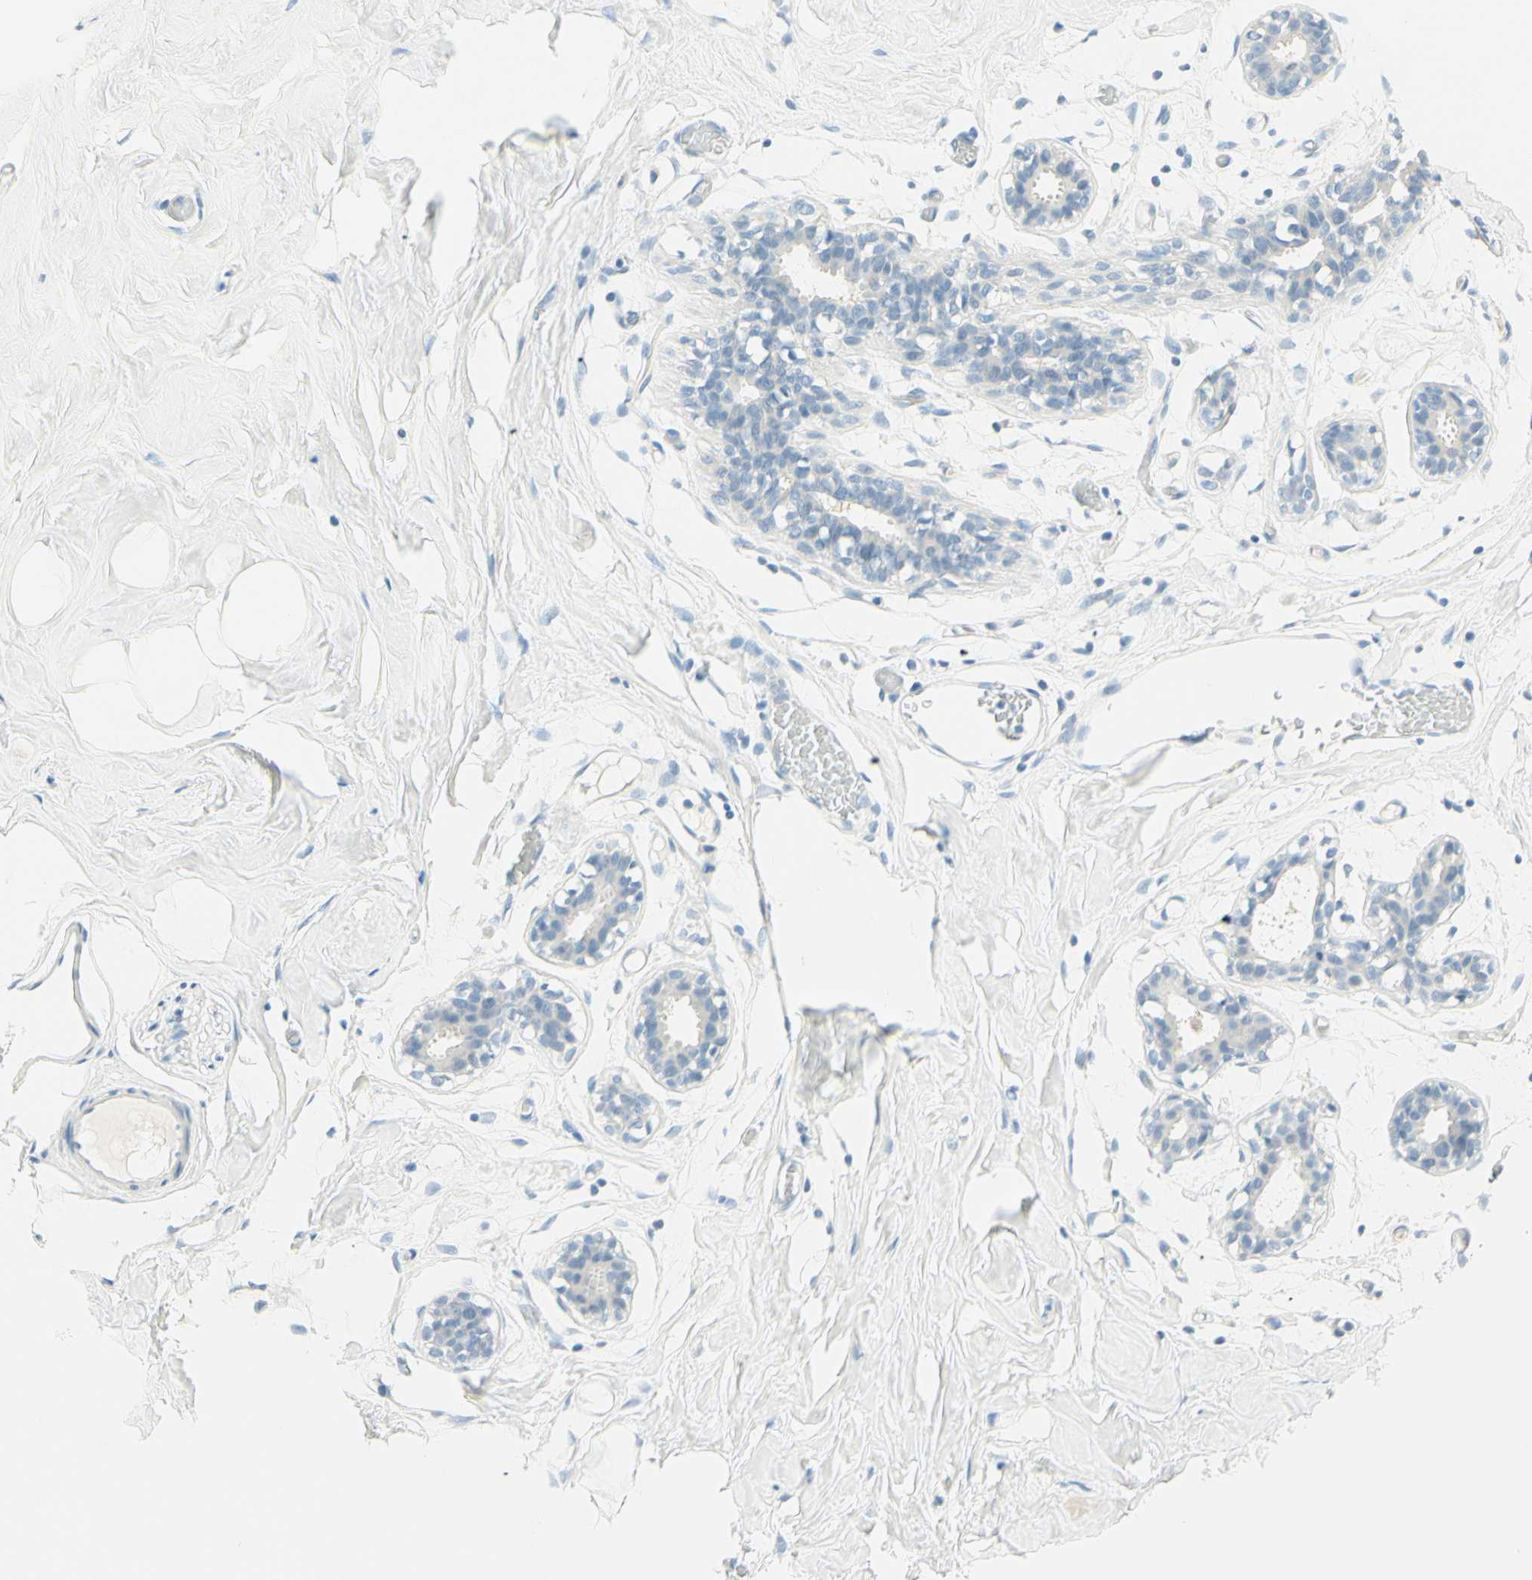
{"staining": {"intensity": "negative", "quantity": "none", "location": "none"}, "tissue": "adipose tissue", "cell_type": "Adipocytes", "image_type": "normal", "snomed": [{"axis": "morphology", "description": "Normal tissue, NOS"}, {"axis": "topography", "description": "Breast"}, {"axis": "topography", "description": "Adipose tissue"}], "caption": "There is no significant positivity in adipocytes of adipose tissue. Nuclei are stained in blue.", "gene": "TMEM132D", "patient": {"sex": "female", "age": 25}}